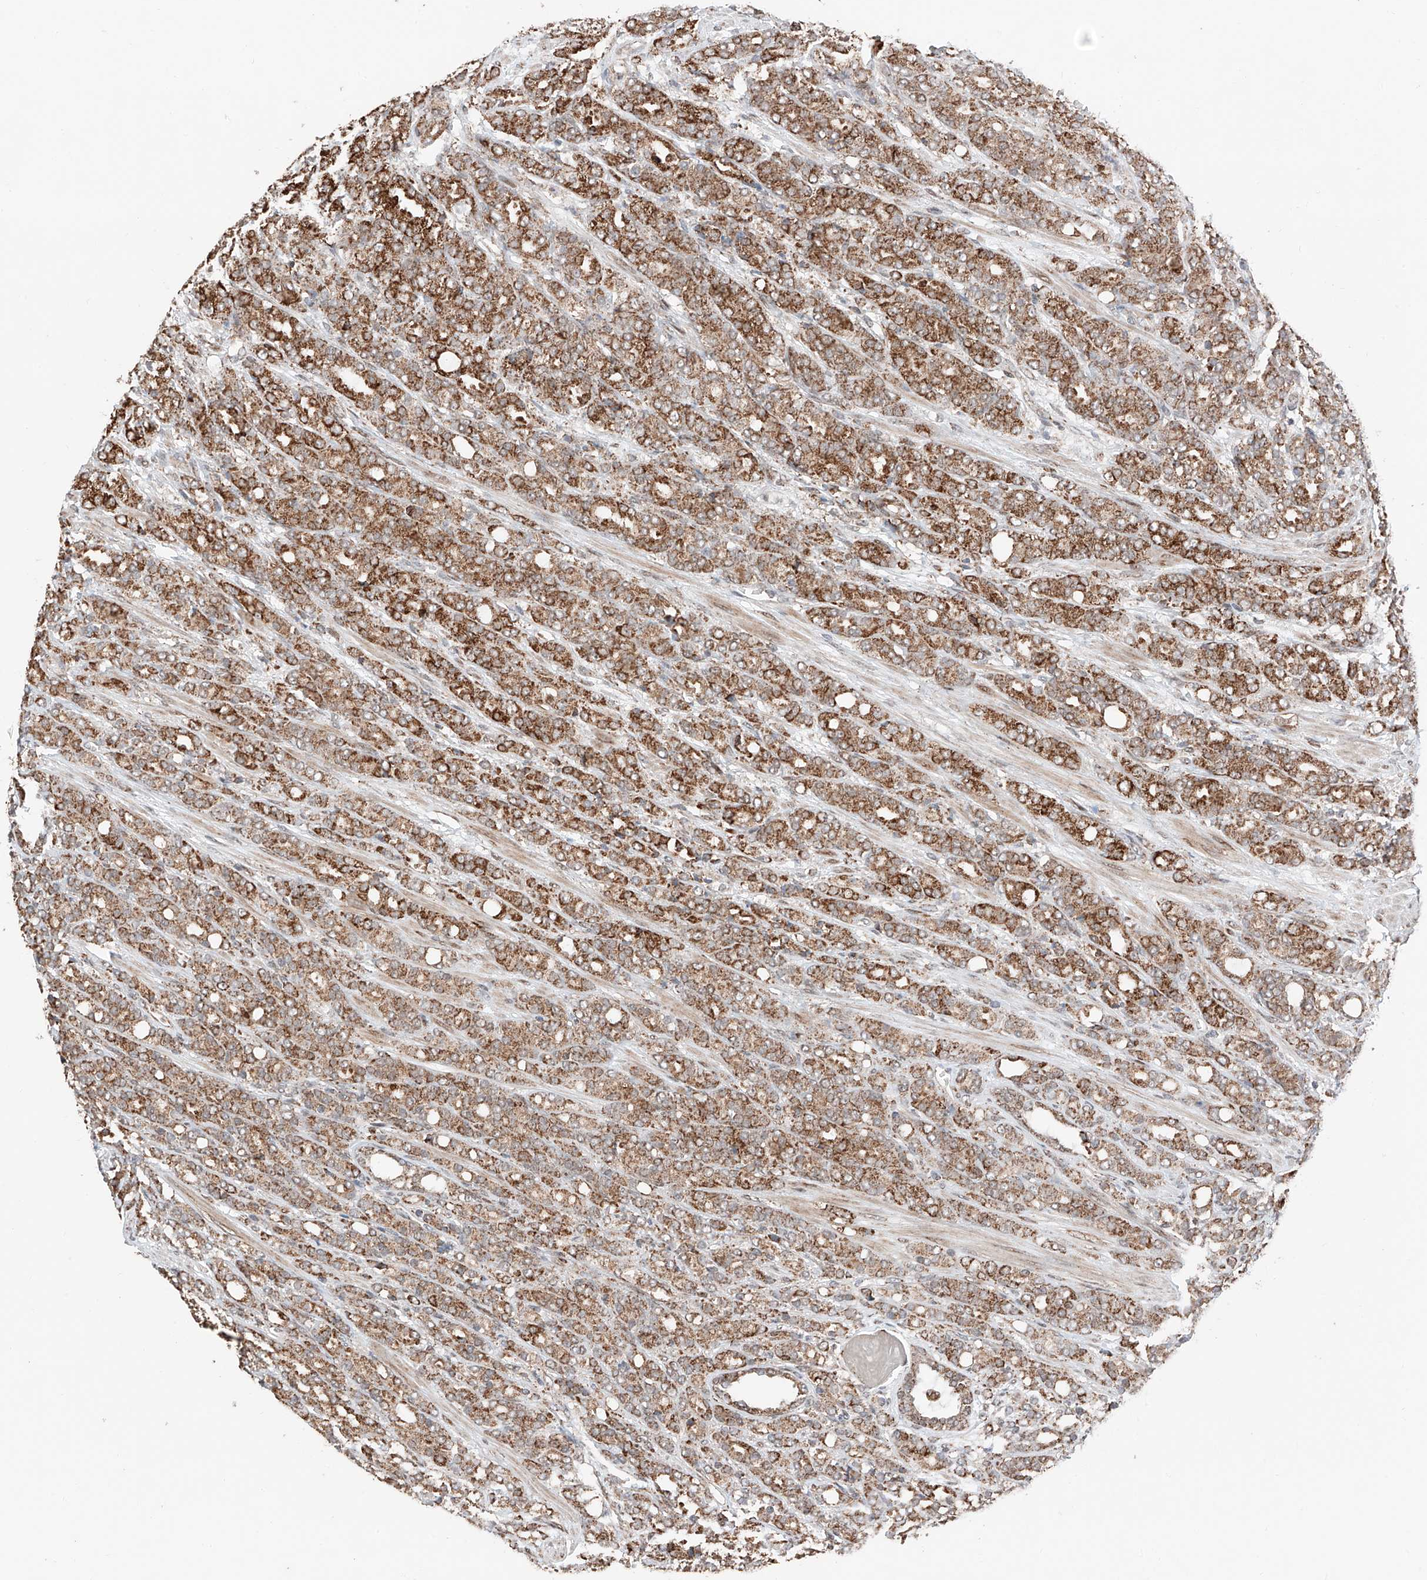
{"staining": {"intensity": "strong", "quantity": ">75%", "location": "cytoplasmic/membranous"}, "tissue": "prostate cancer", "cell_type": "Tumor cells", "image_type": "cancer", "snomed": [{"axis": "morphology", "description": "Adenocarcinoma, High grade"}, {"axis": "topography", "description": "Prostate"}], "caption": "Tumor cells show high levels of strong cytoplasmic/membranous expression in about >75% of cells in prostate cancer (adenocarcinoma (high-grade)). The staining was performed using DAB, with brown indicating positive protein expression. Nuclei are stained blue with hematoxylin.", "gene": "ZSCAN29", "patient": {"sex": "male", "age": 62}}